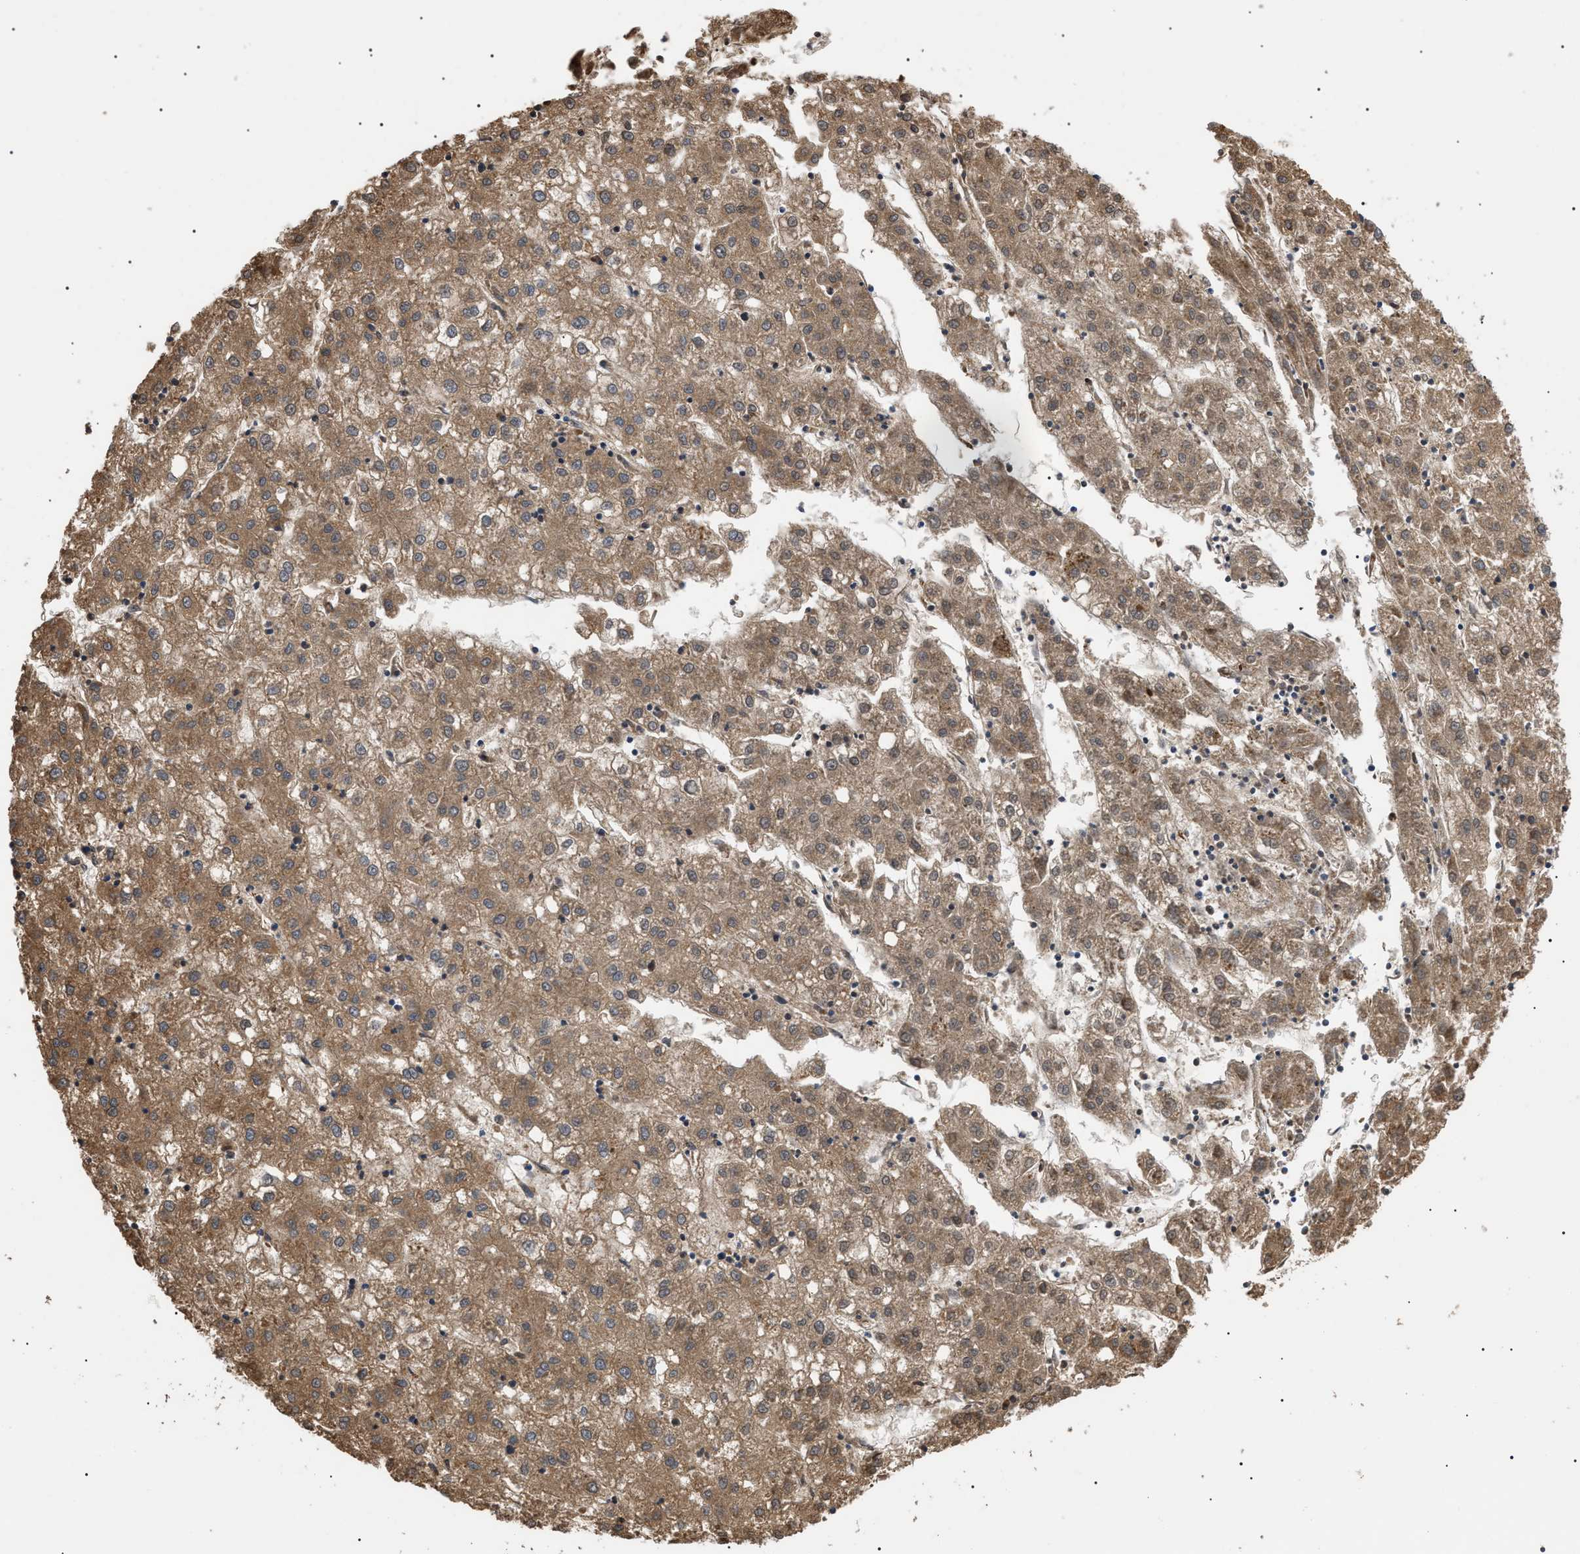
{"staining": {"intensity": "moderate", "quantity": ">75%", "location": "cytoplasmic/membranous"}, "tissue": "liver cancer", "cell_type": "Tumor cells", "image_type": "cancer", "snomed": [{"axis": "morphology", "description": "Carcinoma, Hepatocellular, NOS"}, {"axis": "topography", "description": "Liver"}], "caption": "Immunohistochemical staining of human liver hepatocellular carcinoma demonstrates medium levels of moderate cytoplasmic/membranous protein staining in about >75% of tumor cells.", "gene": "ASTL", "patient": {"sex": "male", "age": 72}}